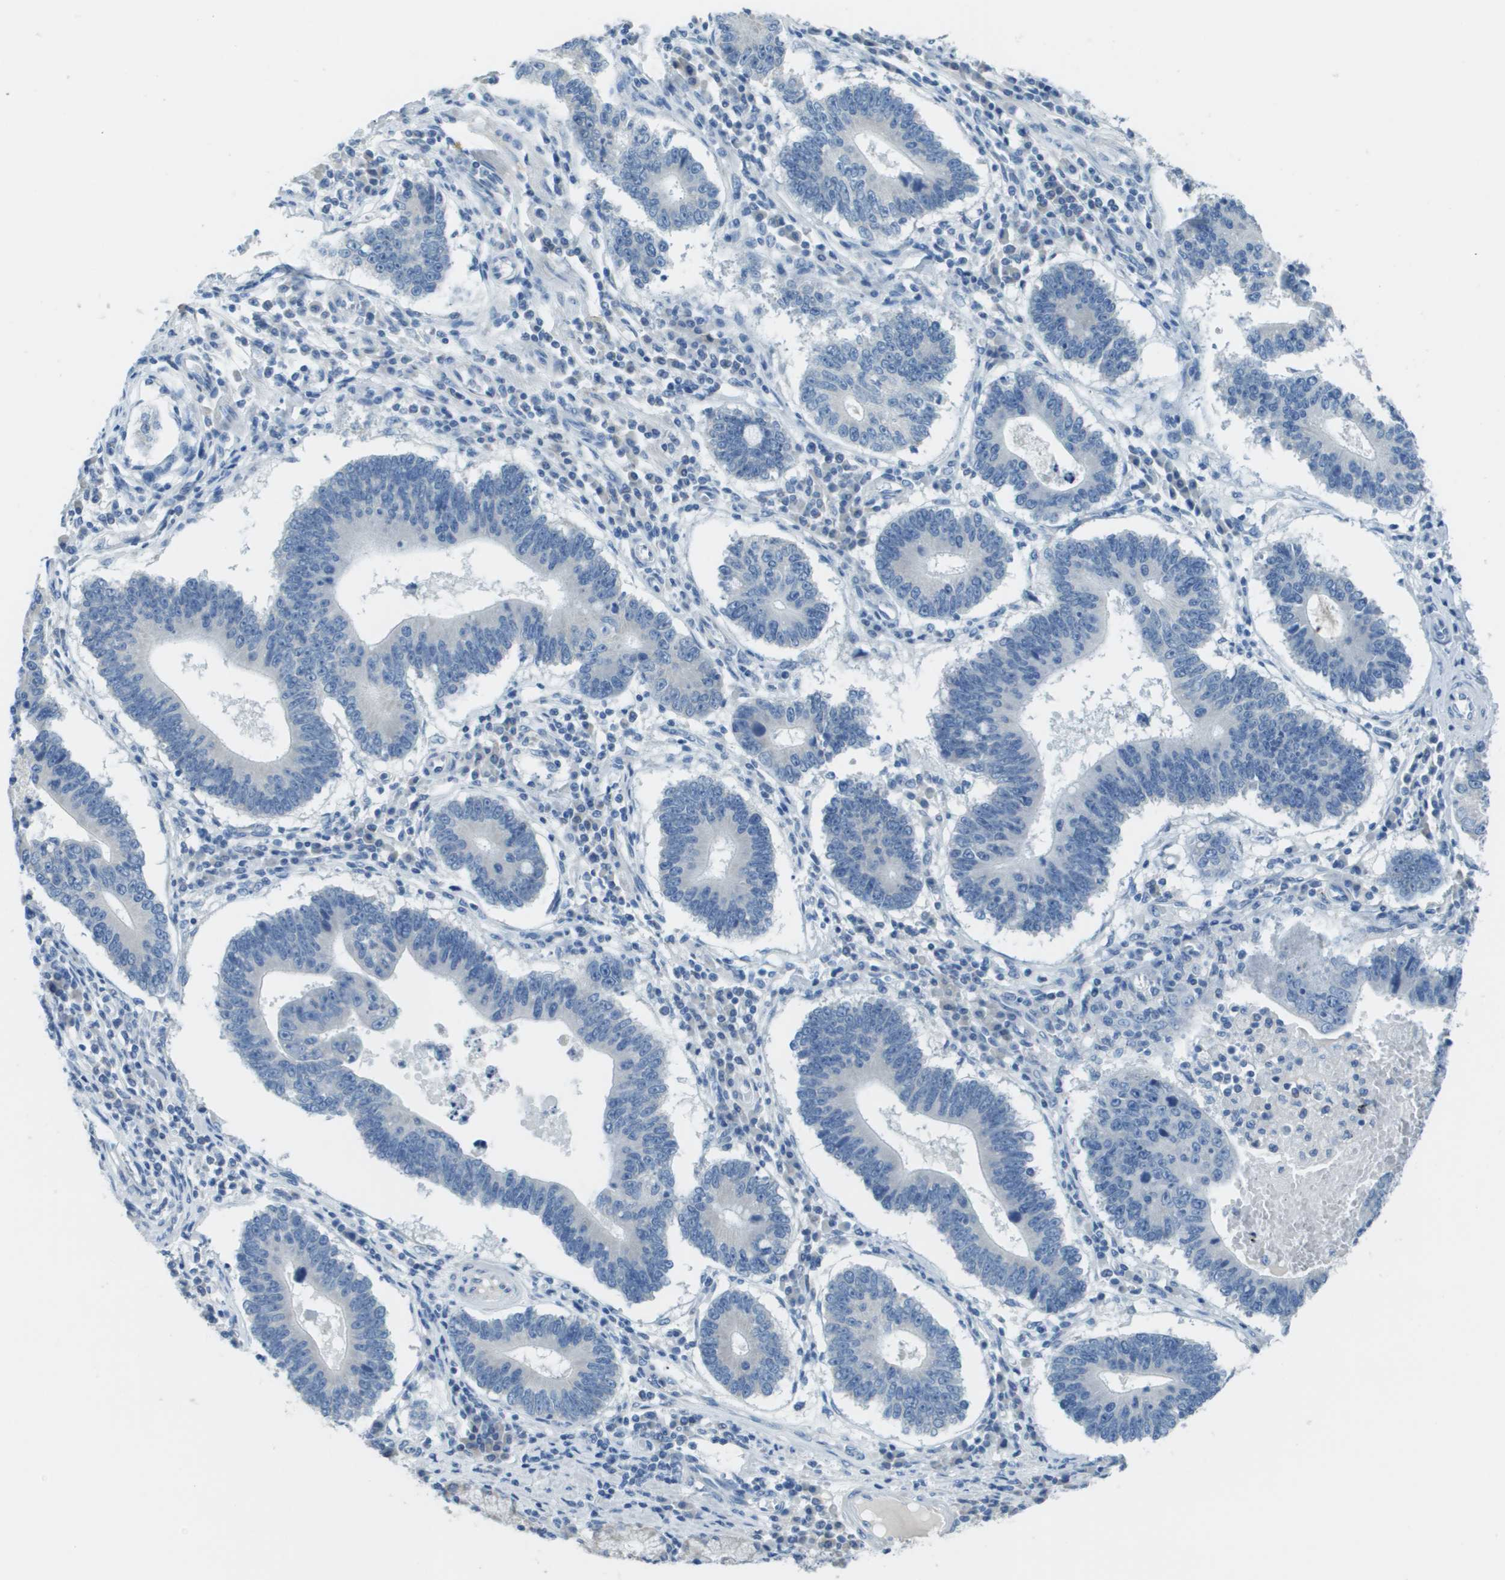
{"staining": {"intensity": "negative", "quantity": "none", "location": "none"}, "tissue": "stomach cancer", "cell_type": "Tumor cells", "image_type": "cancer", "snomed": [{"axis": "morphology", "description": "Adenocarcinoma, NOS"}, {"axis": "topography", "description": "Stomach"}], "caption": "An immunohistochemistry histopathology image of stomach adenocarcinoma is shown. There is no staining in tumor cells of stomach adenocarcinoma. (Stains: DAB (3,3'-diaminobenzidine) immunohistochemistry (IHC) with hematoxylin counter stain, Microscopy: brightfield microscopy at high magnification).", "gene": "PTGDR2", "patient": {"sex": "male", "age": 59}}